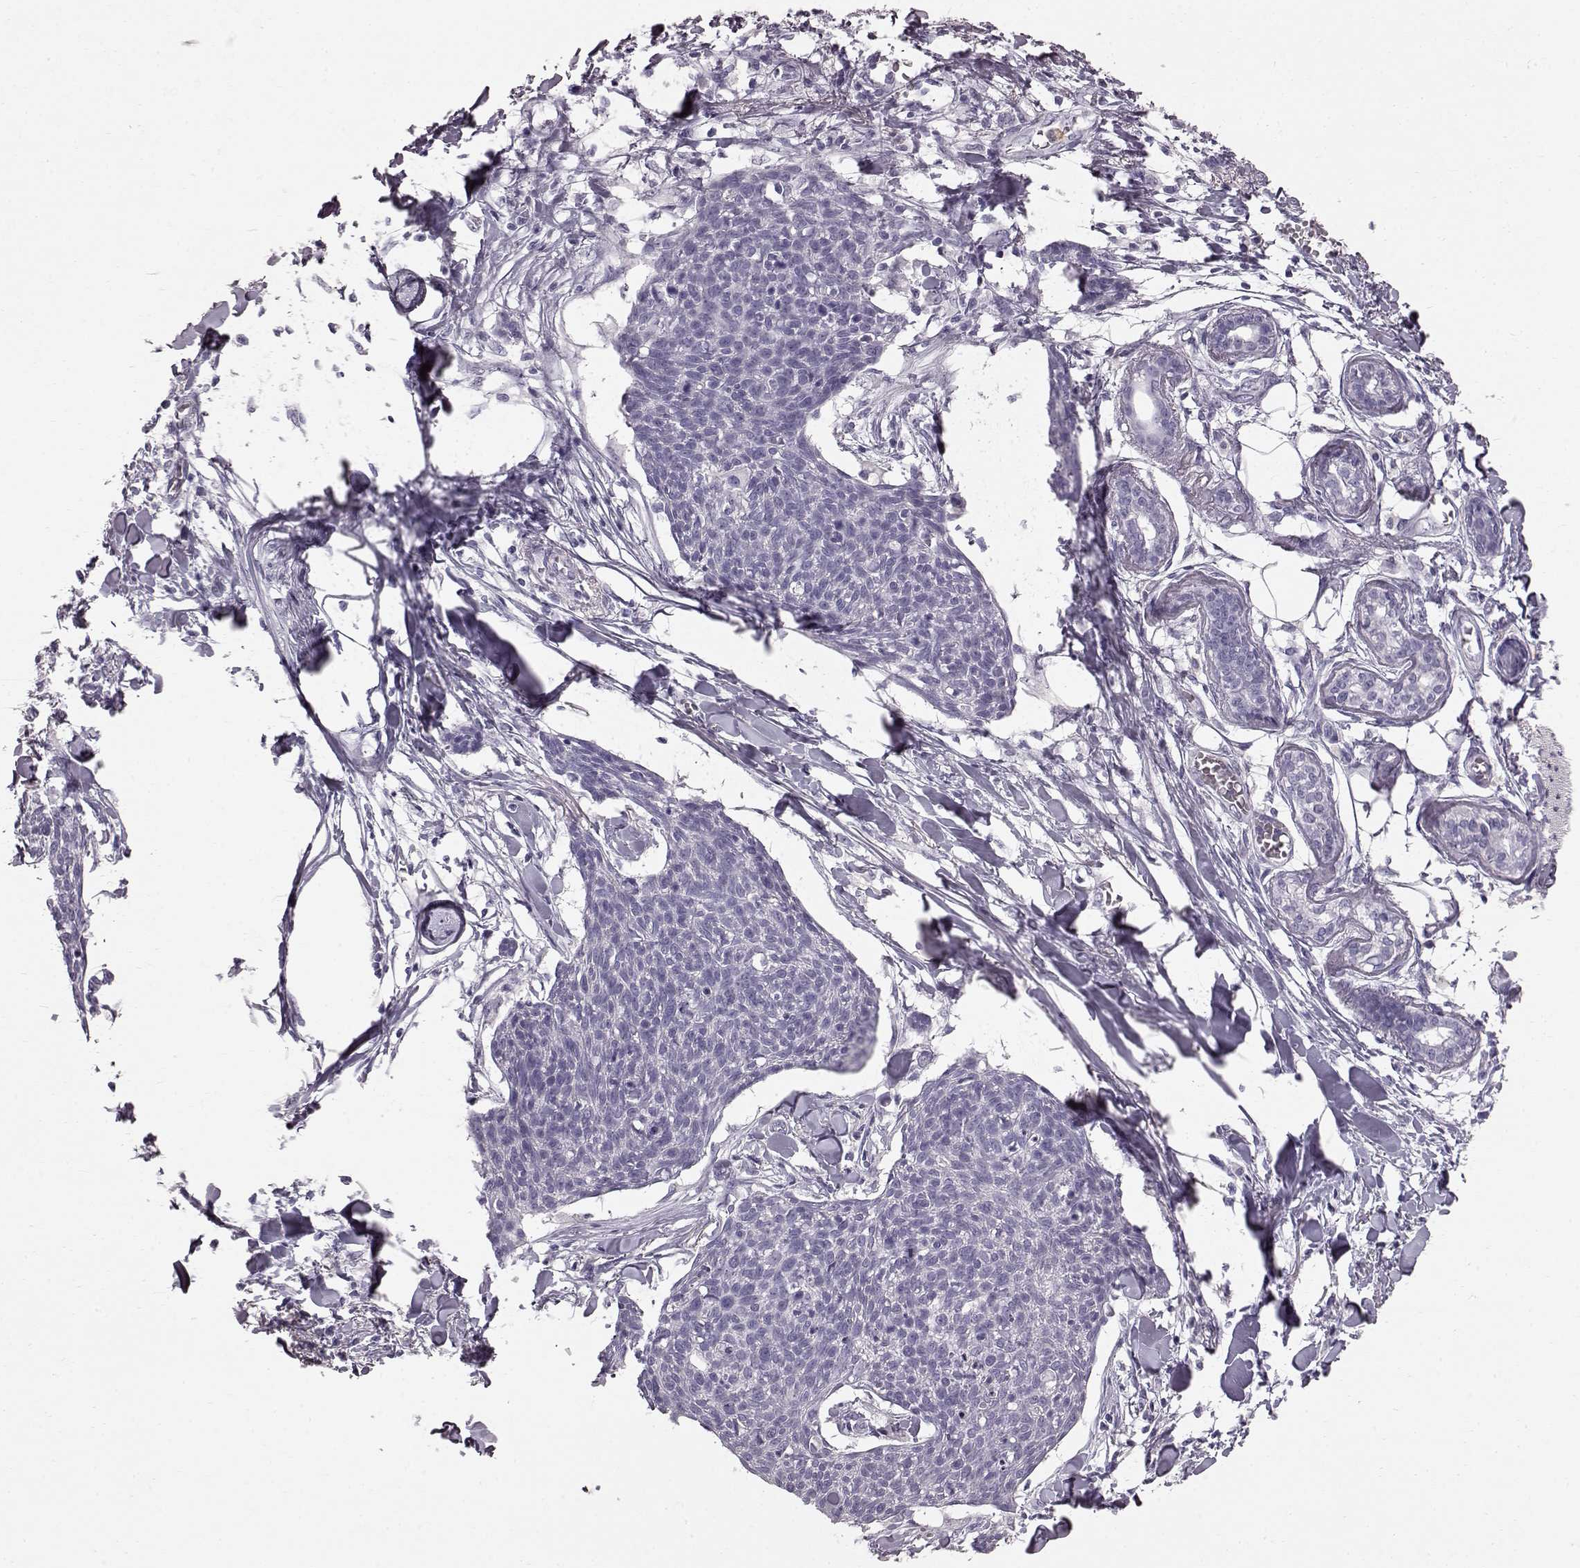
{"staining": {"intensity": "negative", "quantity": "none", "location": "none"}, "tissue": "skin cancer", "cell_type": "Tumor cells", "image_type": "cancer", "snomed": [{"axis": "morphology", "description": "Squamous cell carcinoma, NOS"}, {"axis": "topography", "description": "Skin"}, {"axis": "topography", "description": "Vulva"}], "caption": "Human skin cancer stained for a protein using immunohistochemistry shows no expression in tumor cells.", "gene": "FUT4", "patient": {"sex": "female", "age": 75}}